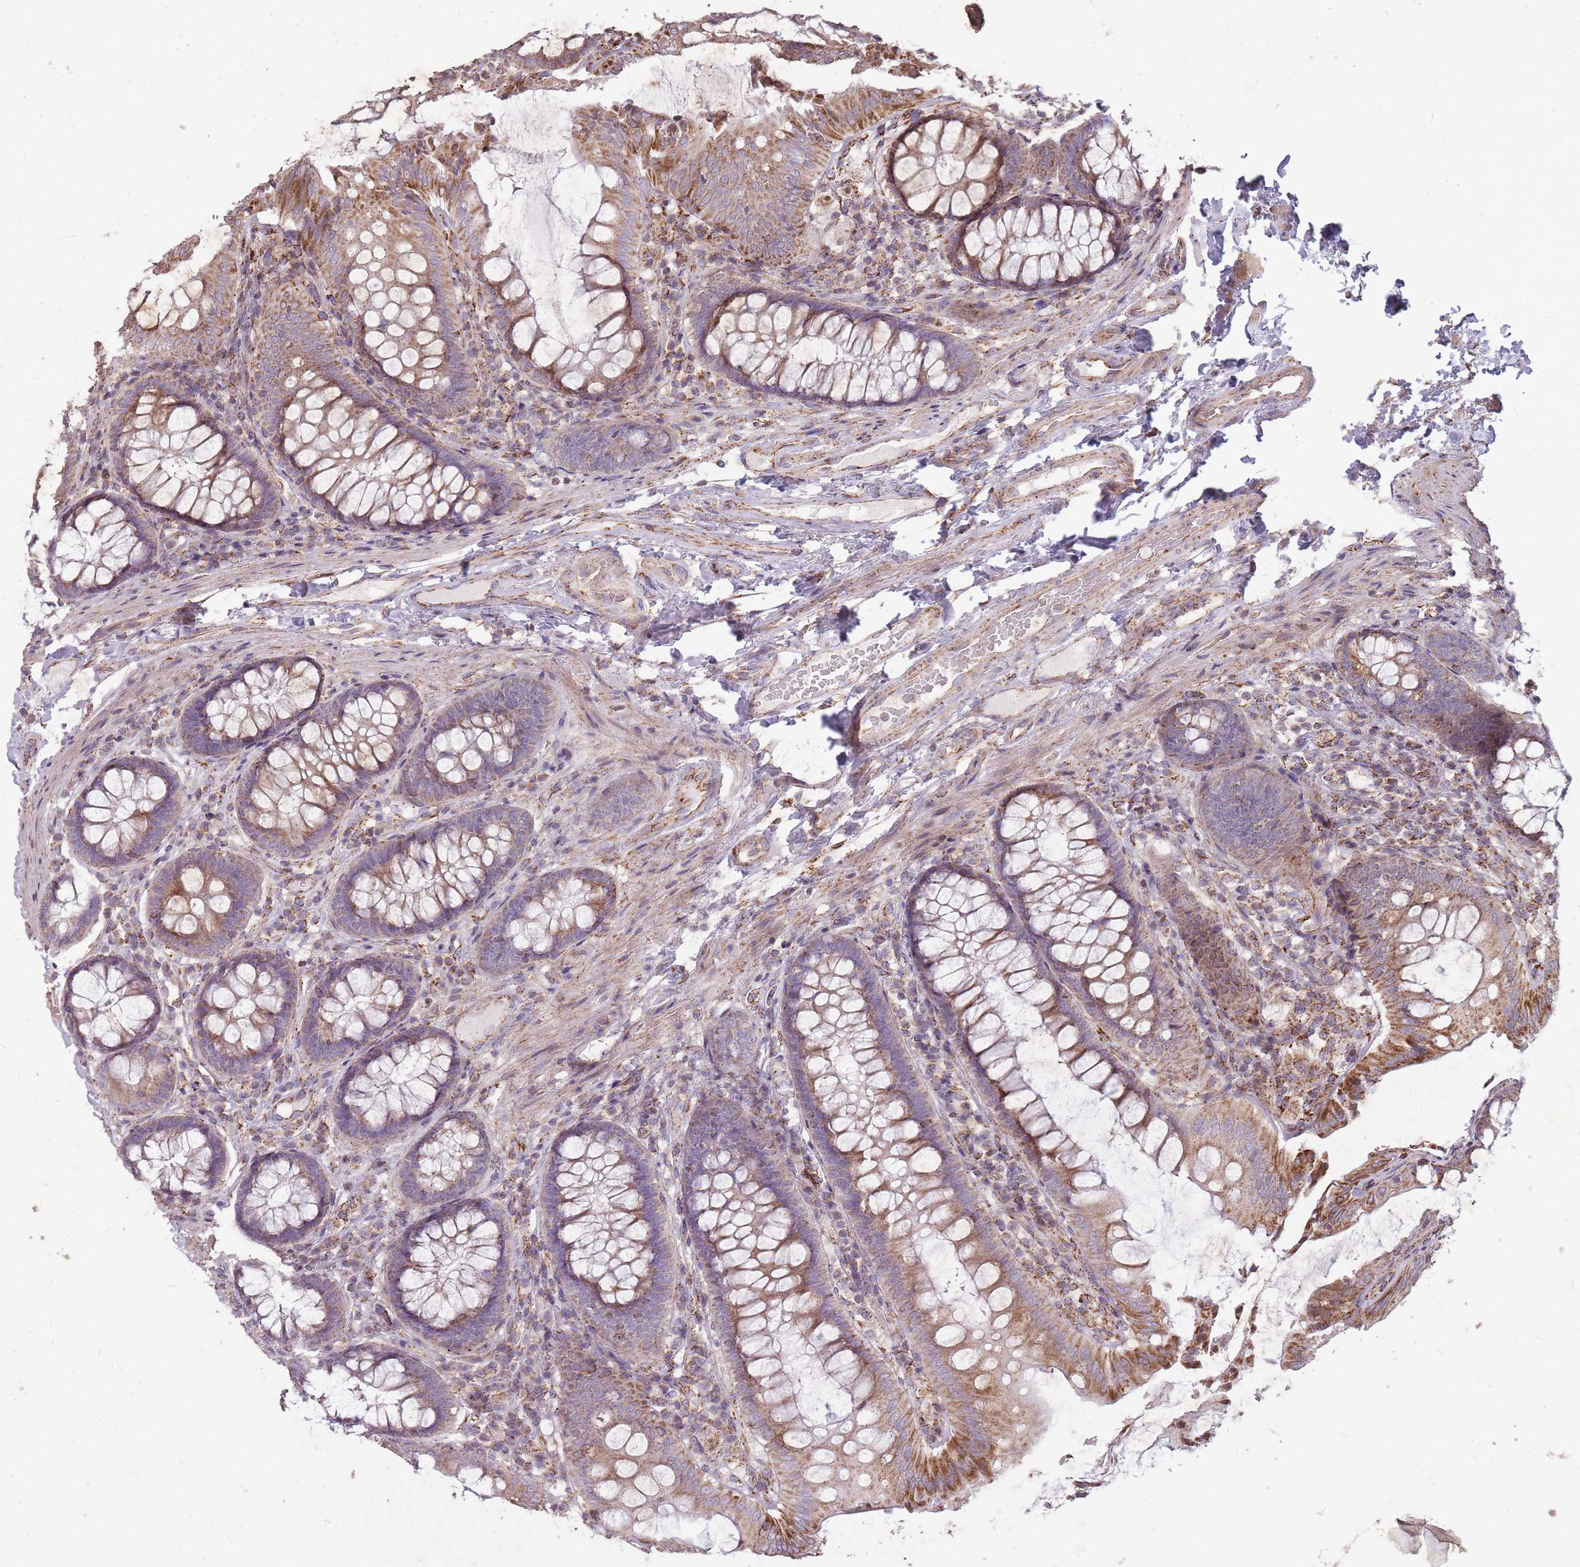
{"staining": {"intensity": "moderate", "quantity": ">75%", "location": "cytoplasmic/membranous"}, "tissue": "colon", "cell_type": "Endothelial cells", "image_type": "normal", "snomed": [{"axis": "morphology", "description": "Normal tissue, NOS"}, {"axis": "topography", "description": "Colon"}], "caption": "Colon was stained to show a protein in brown. There is medium levels of moderate cytoplasmic/membranous expression in about >75% of endothelial cells. The protein is shown in brown color, while the nuclei are stained blue.", "gene": "CNOT8", "patient": {"sex": "male", "age": 84}}